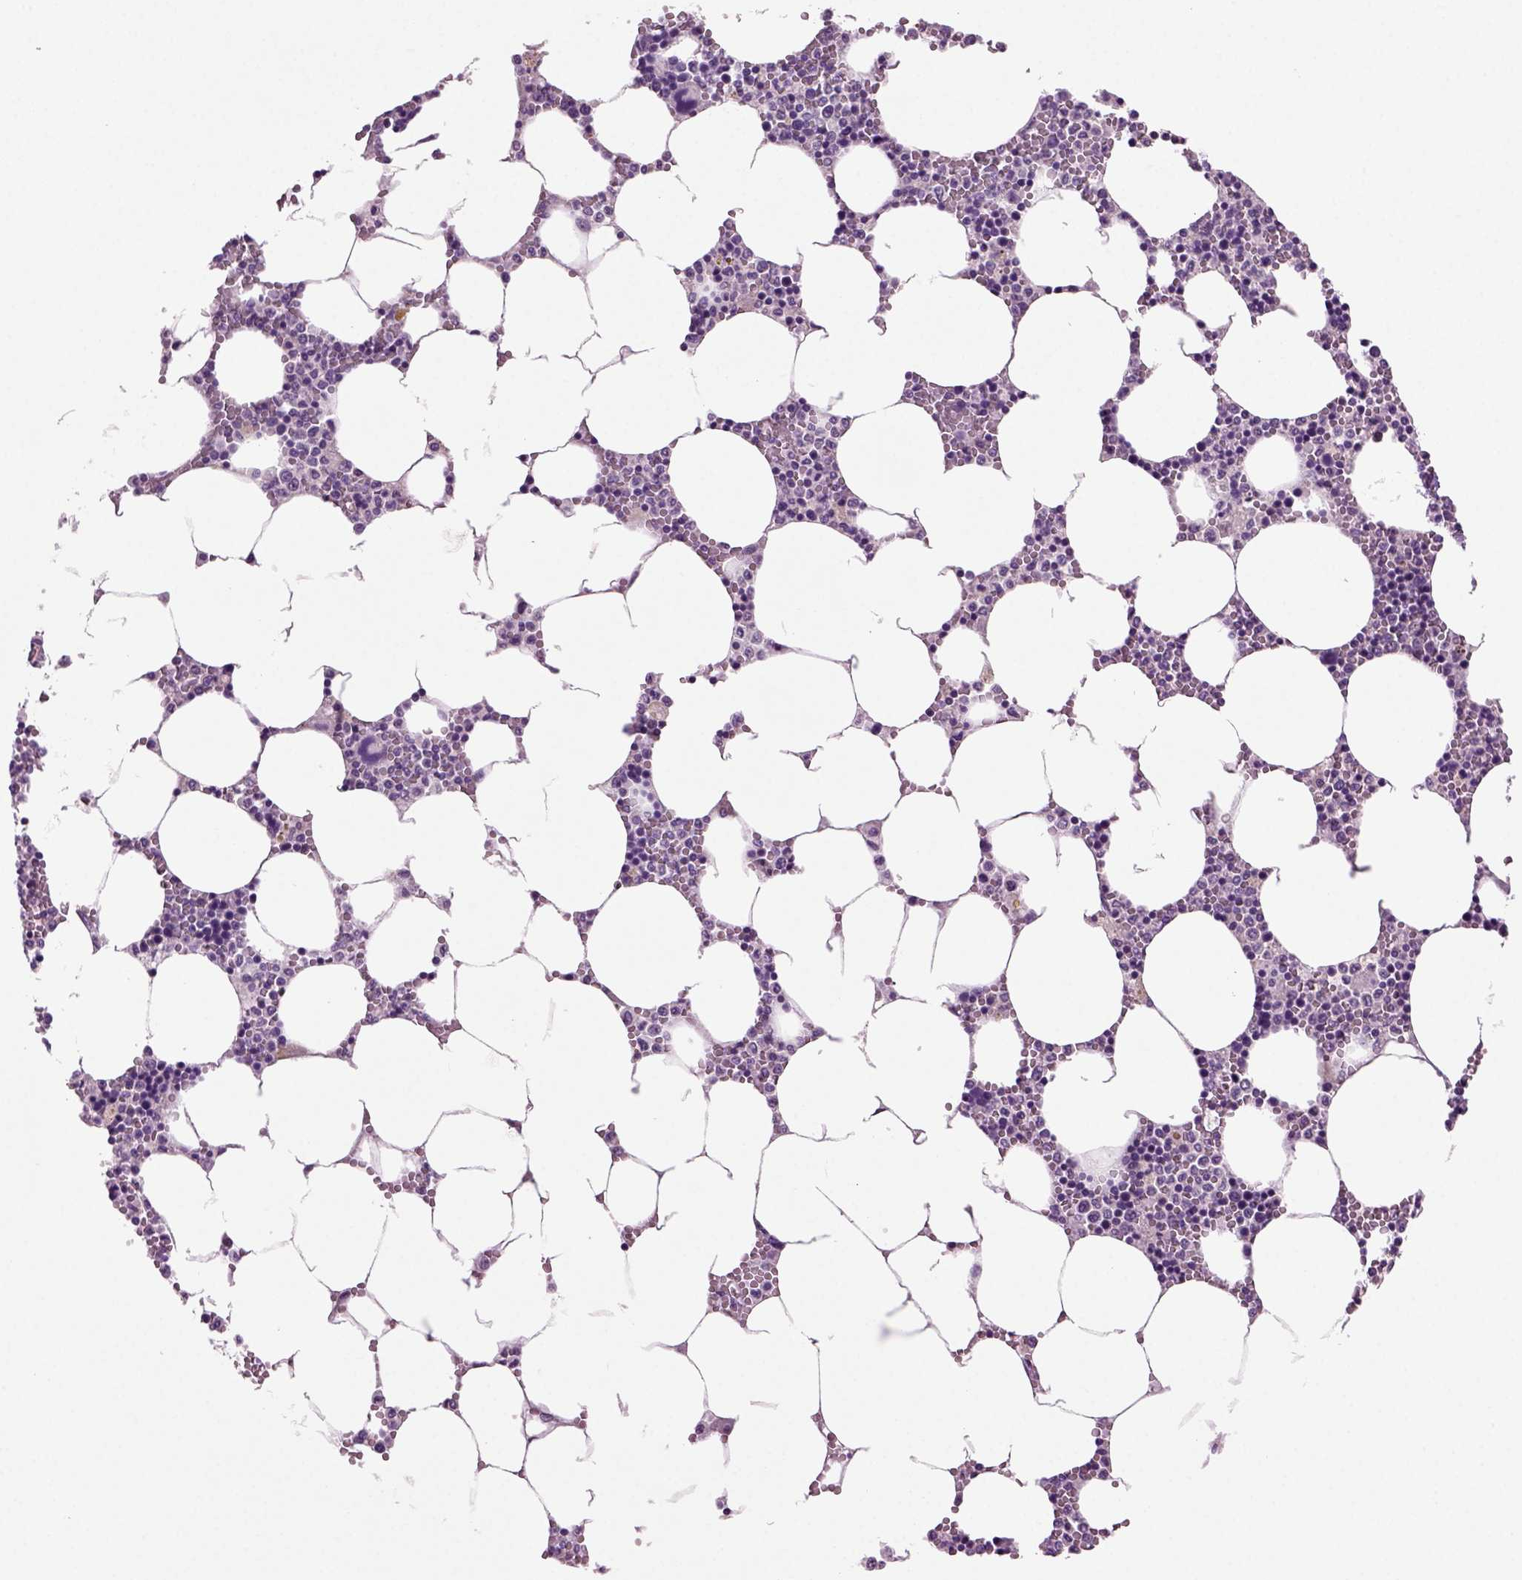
{"staining": {"intensity": "negative", "quantity": "none", "location": "none"}, "tissue": "bone marrow", "cell_type": "Hematopoietic cells", "image_type": "normal", "snomed": [{"axis": "morphology", "description": "Normal tissue, NOS"}, {"axis": "topography", "description": "Bone marrow"}], "caption": "Human bone marrow stained for a protein using immunohistochemistry (IHC) shows no expression in hematopoietic cells.", "gene": "COL9A2", "patient": {"sex": "female", "age": 64}}